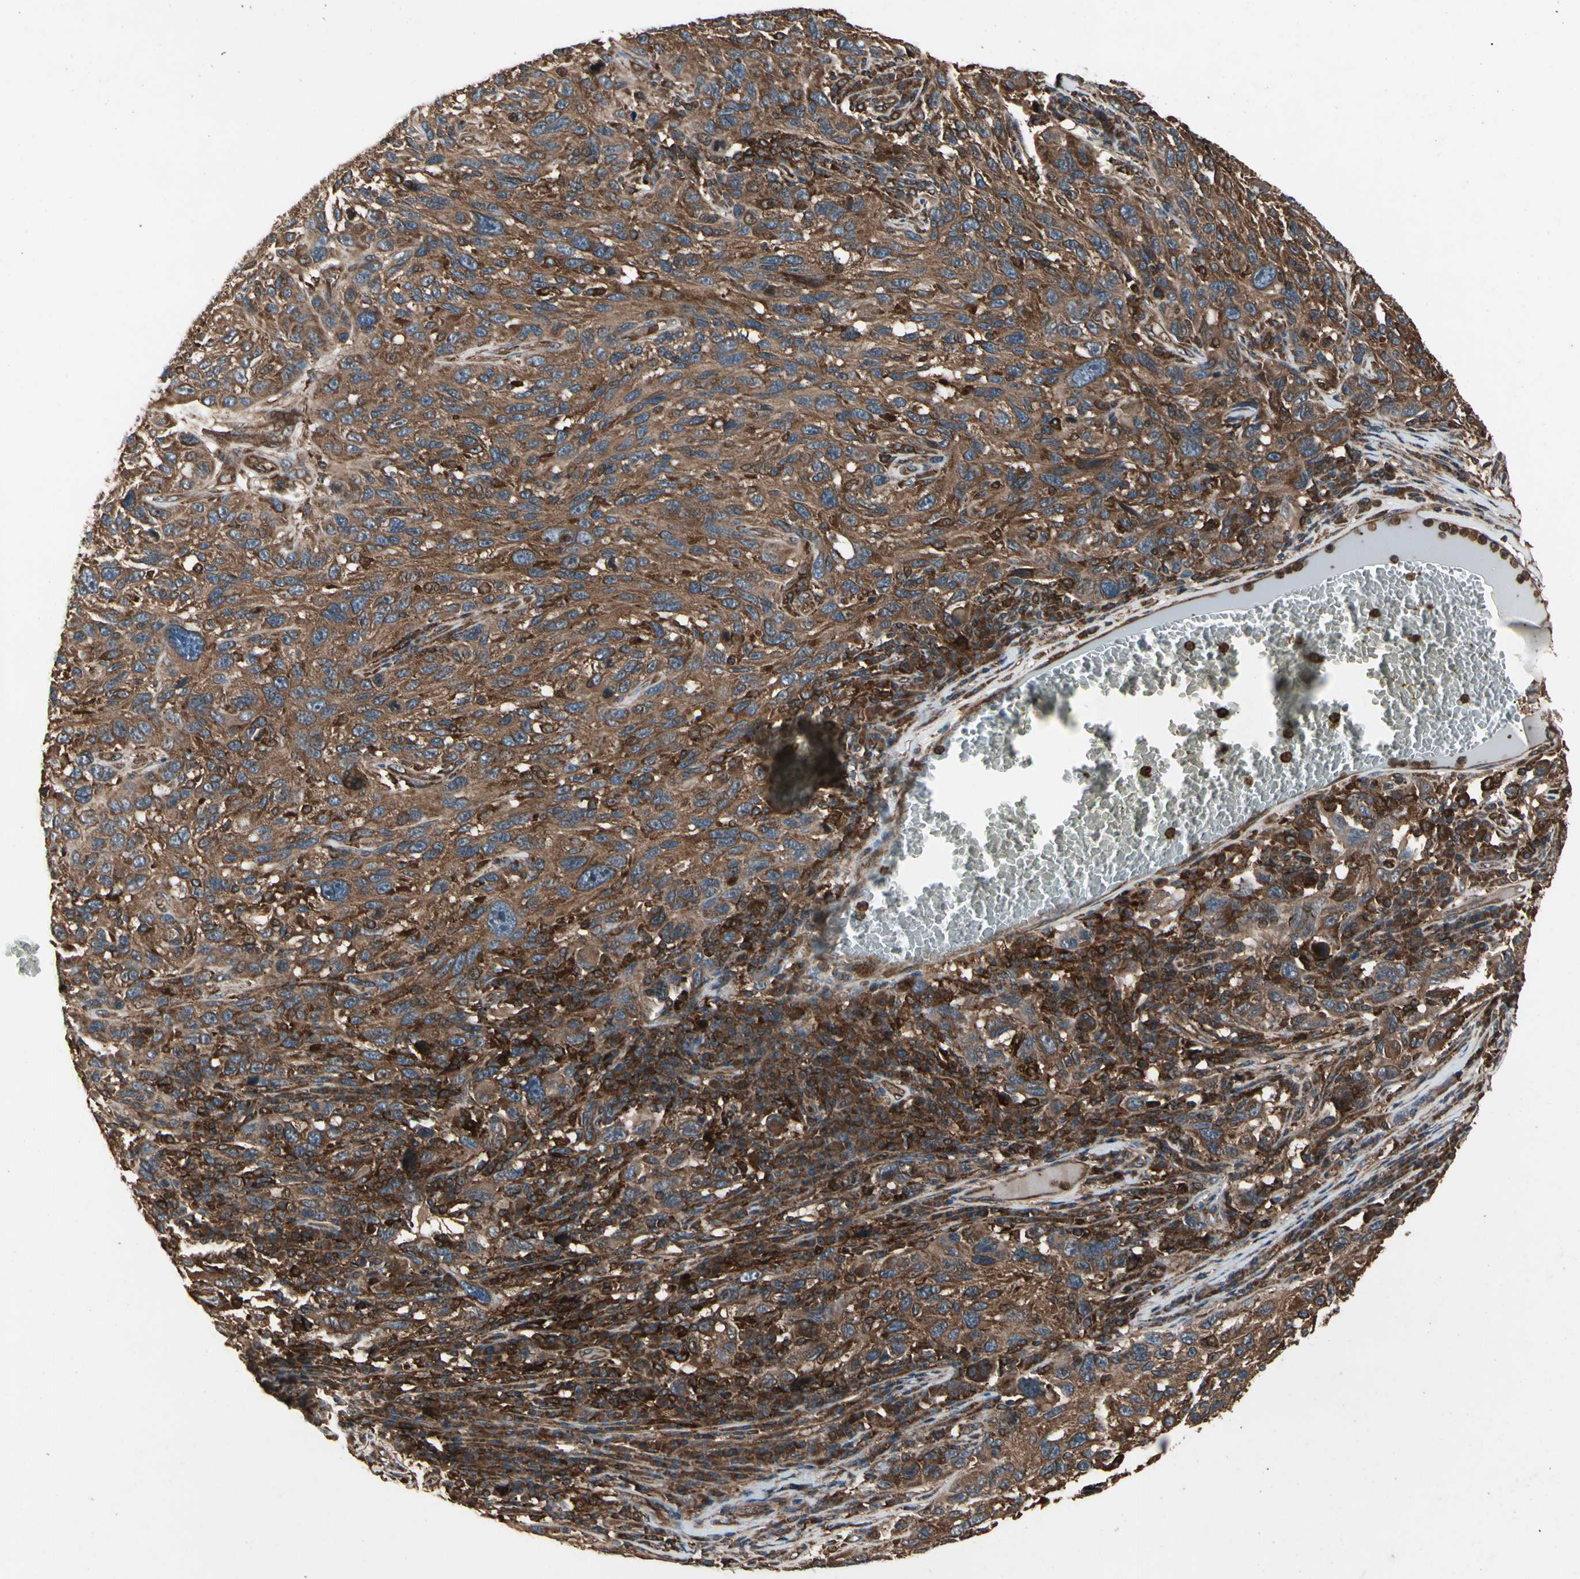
{"staining": {"intensity": "strong", "quantity": ">75%", "location": "cytoplasmic/membranous"}, "tissue": "melanoma", "cell_type": "Tumor cells", "image_type": "cancer", "snomed": [{"axis": "morphology", "description": "Malignant melanoma, NOS"}, {"axis": "topography", "description": "Skin"}], "caption": "Malignant melanoma was stained to show a protein in brown. There is high levels of strong cytoplasmic/membranous expression in about >75% of tumor cells.", "gene": "AGBL2", "patient": {"sex": "male", "age": 53}}